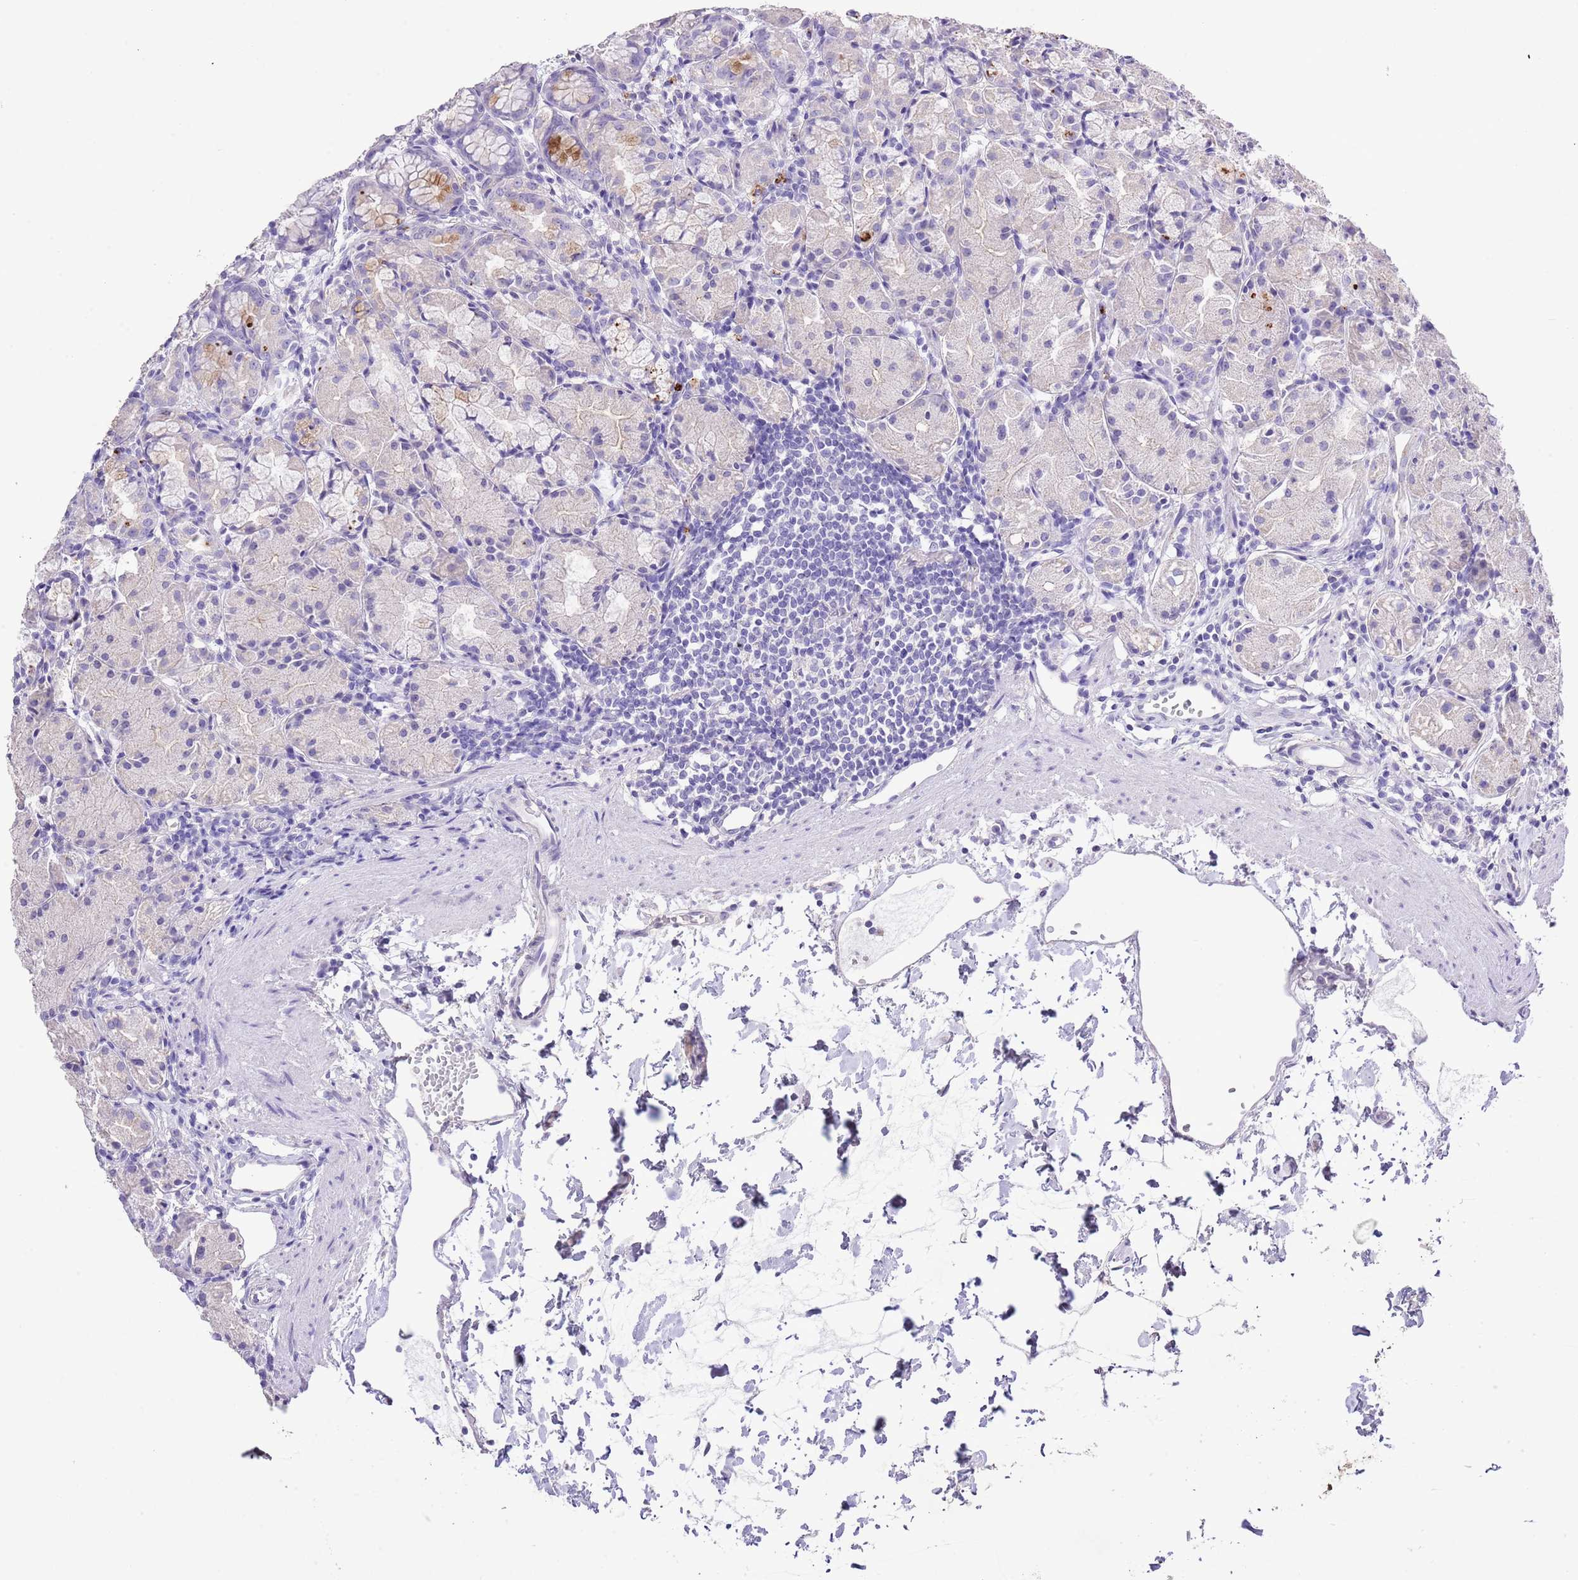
{"staining": {"intensity": "negative", "quantity": "none", "location": "none"}, "tissue": "stomach", "cell_type": "Glandular cells", "image_type": "normal", "snomed": [{"axis": "morphology", "description": "Normal tissue, NOS"}, {"axis": "topography", "description": "Stomach, upper"}], "caption": "Immunohistochemistry of unremarkable stomach demonstrates no positivity in glandular cells.", "gene": "OR2Z1", "patient": {"sex": "male", "age": 47}}